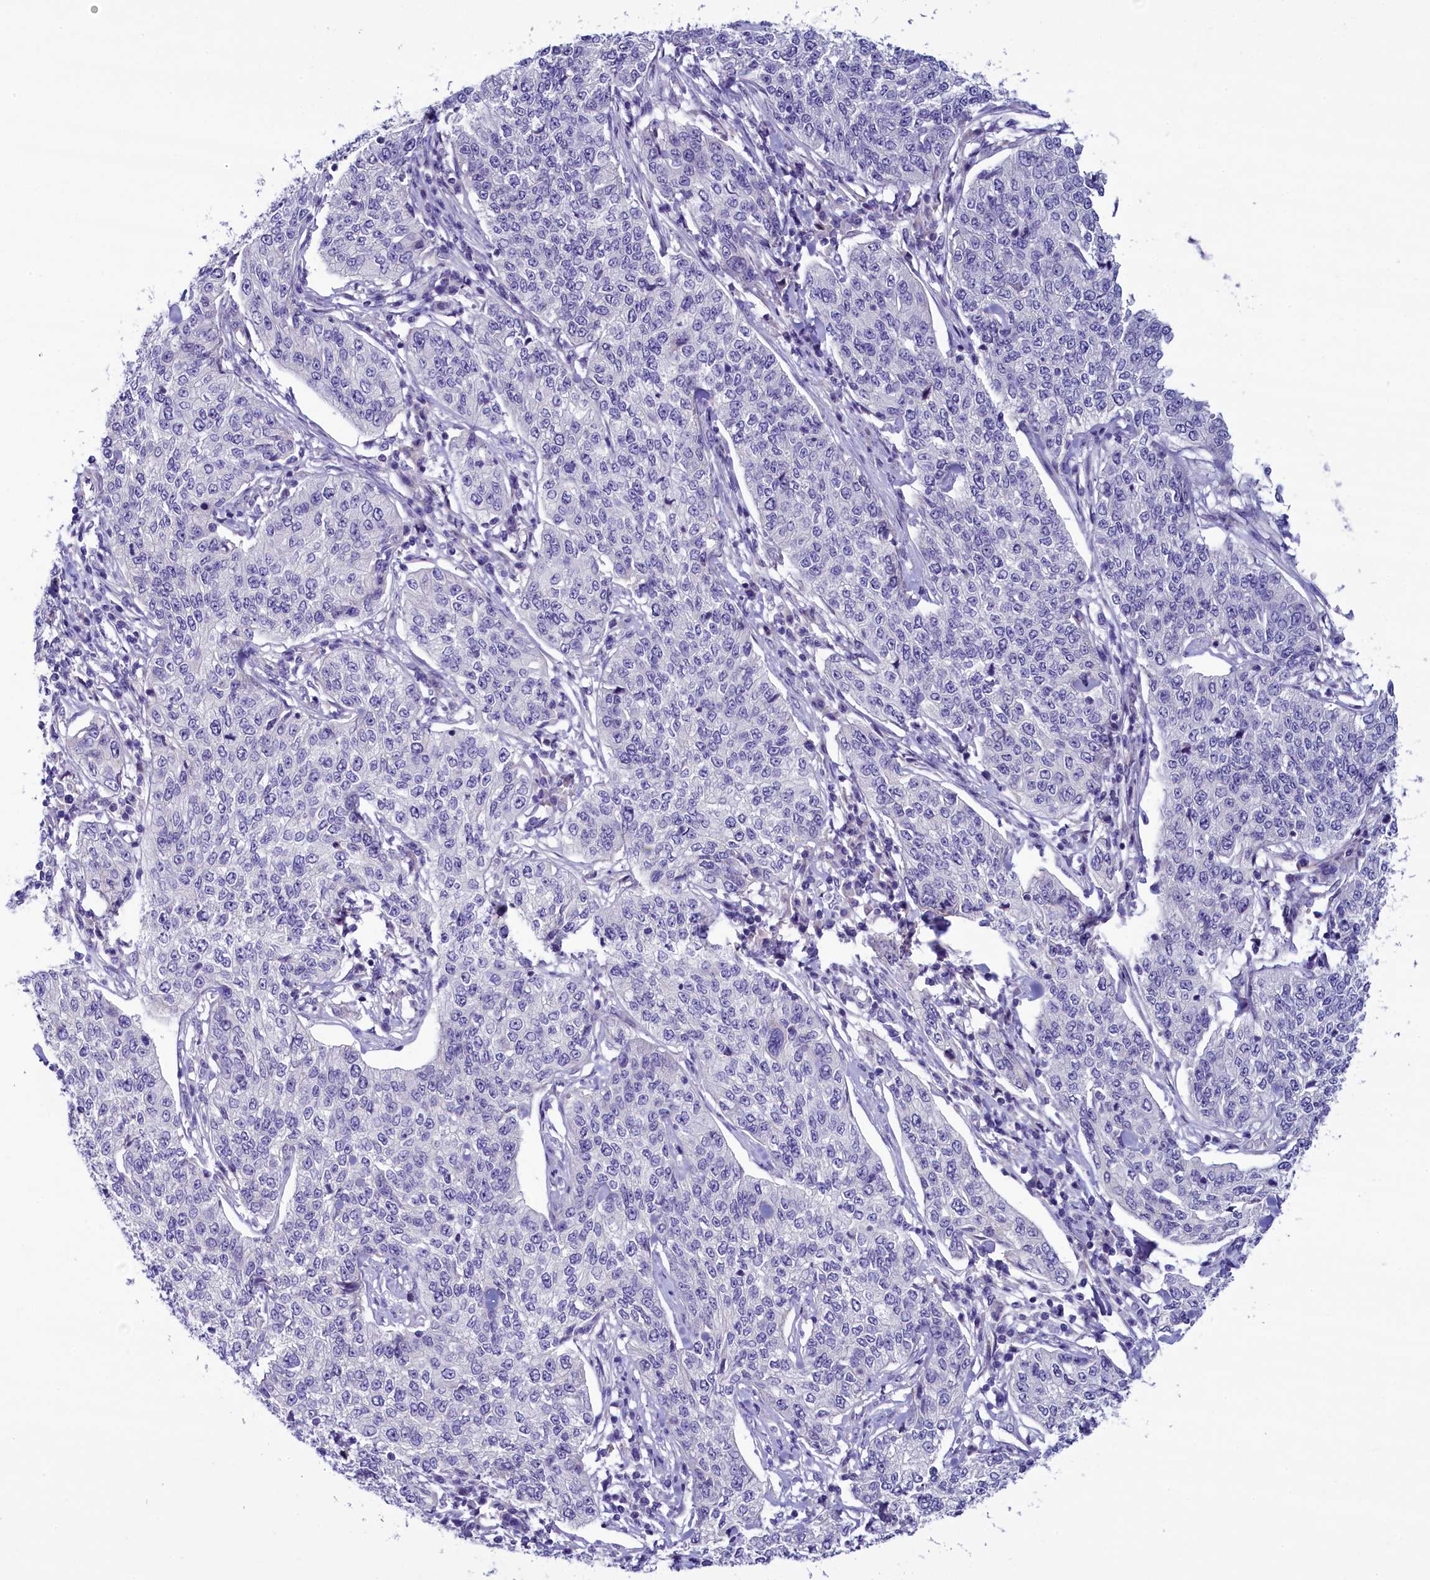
{"staining": {"intensity": "negative", "quantity": "none", "location": "none"}, "tissue": "cervical cancer", "cell_type": "Tumor cells", "image_type": "cancer", "snomed": [{"axis": "morphology", "description": "Squamous cell carcinoma, NOS"}, {"axis": "topography", "description": "Cervix"}], "caption": "This image is of cervical squamous cell carcinoma stained with IHC to label a protein in brown with the nuclei are counter-stained blue. There is no expression in tumor cells.", "gene": "KRBOX5", "patient": {"sex": "female", "age": 35}}